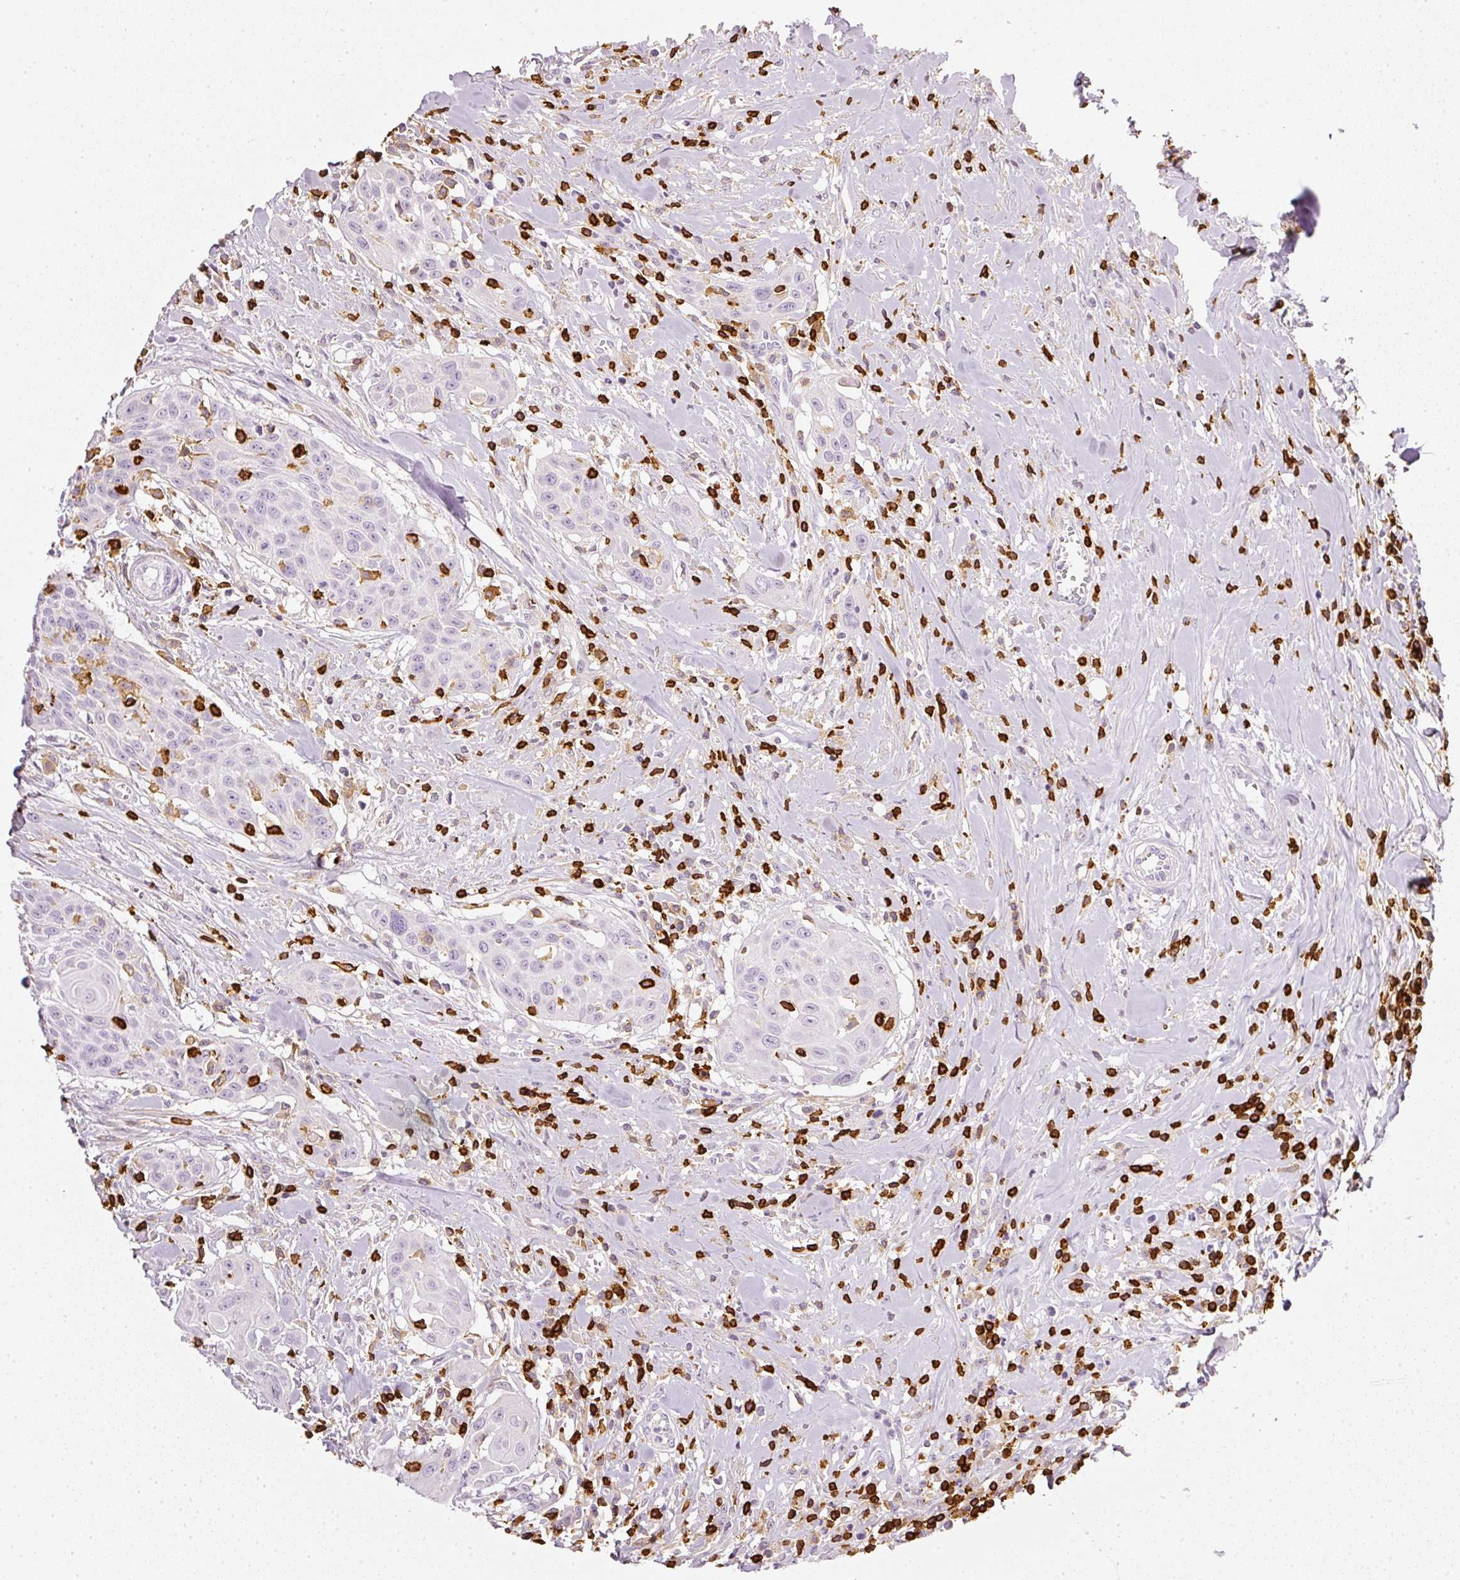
{"staining": {"intensity": "negative", "quantity": "none", "location": "none"}, "tissue": "head and neck cancer", "cell_type": "Tumor cells", "image_type": "cancer", "snomed": [{"axis": "morphology", "description": "Squamous cell carcinoma, NOS"}, {"axis": "topography", "description": "Lymph node"}, {"axis": "topography", "description": "Salivary gland"}, {"axis": "topography", "description": "Head-Neck"}], "caption": "Tumor cells show no significant protein positivity in head and neck cancer (squamous cell carcinoma).", "gene": "EVL", "patient": {"sex": "female", "age": 74}}